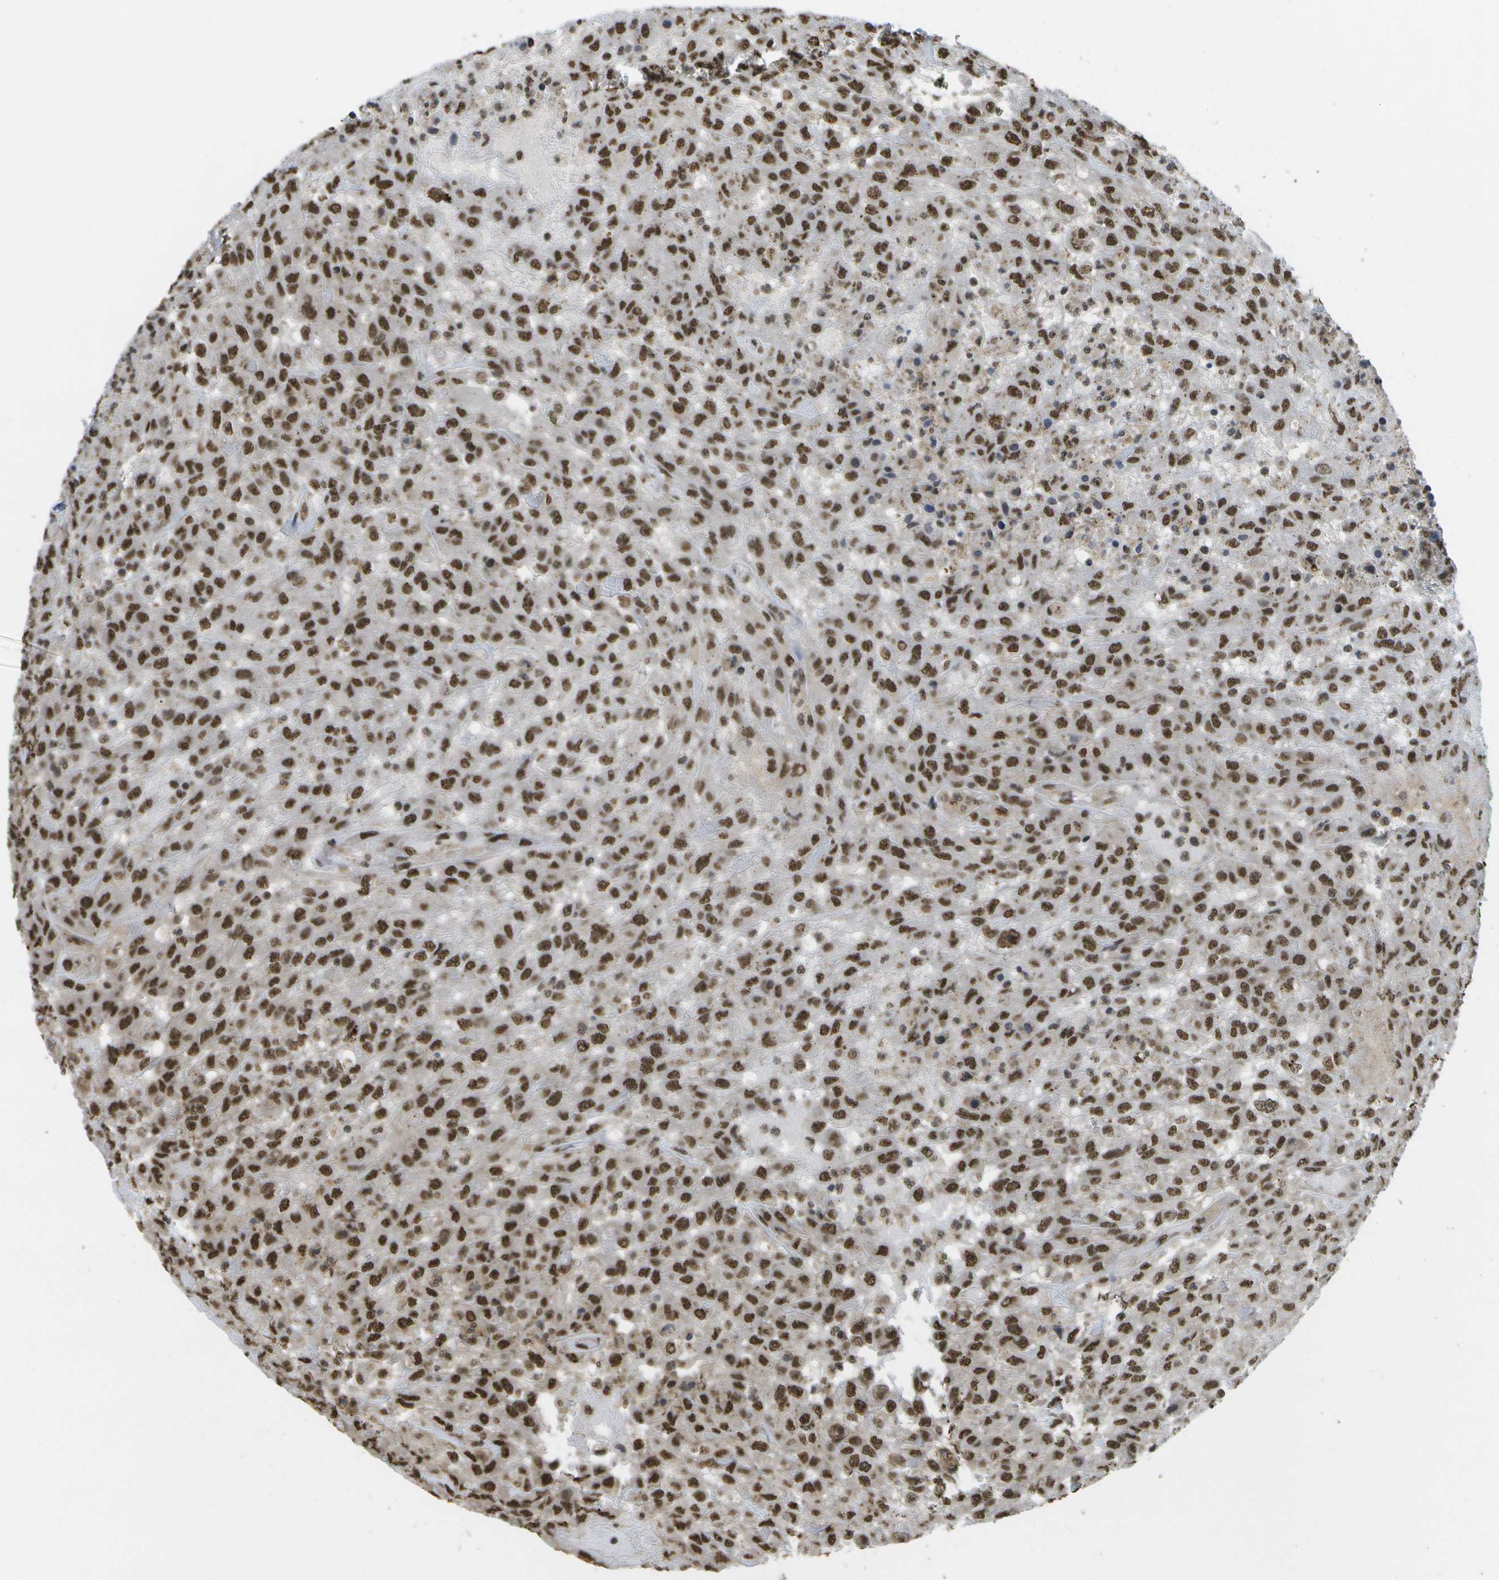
{"staining": {"intensity": "strong", "quantity": ">75%", "location": "nuclear"}, "tissue": "urothelial cancer", "cell_type": "Tumor cells", "image_type": "cancer", "snomed": [{"axis": "morphology", "description": "Urothelial carcinoma, High grade"}, {"axis": "topography", "description": "Urinary bladder"}], "caption": "Tumor cells show high levels of strong nuclear staining in approximately >75% of cells in urothelial cancer.", "gene": "SPEN", "patient": {"sex": "male", "age": 46}}